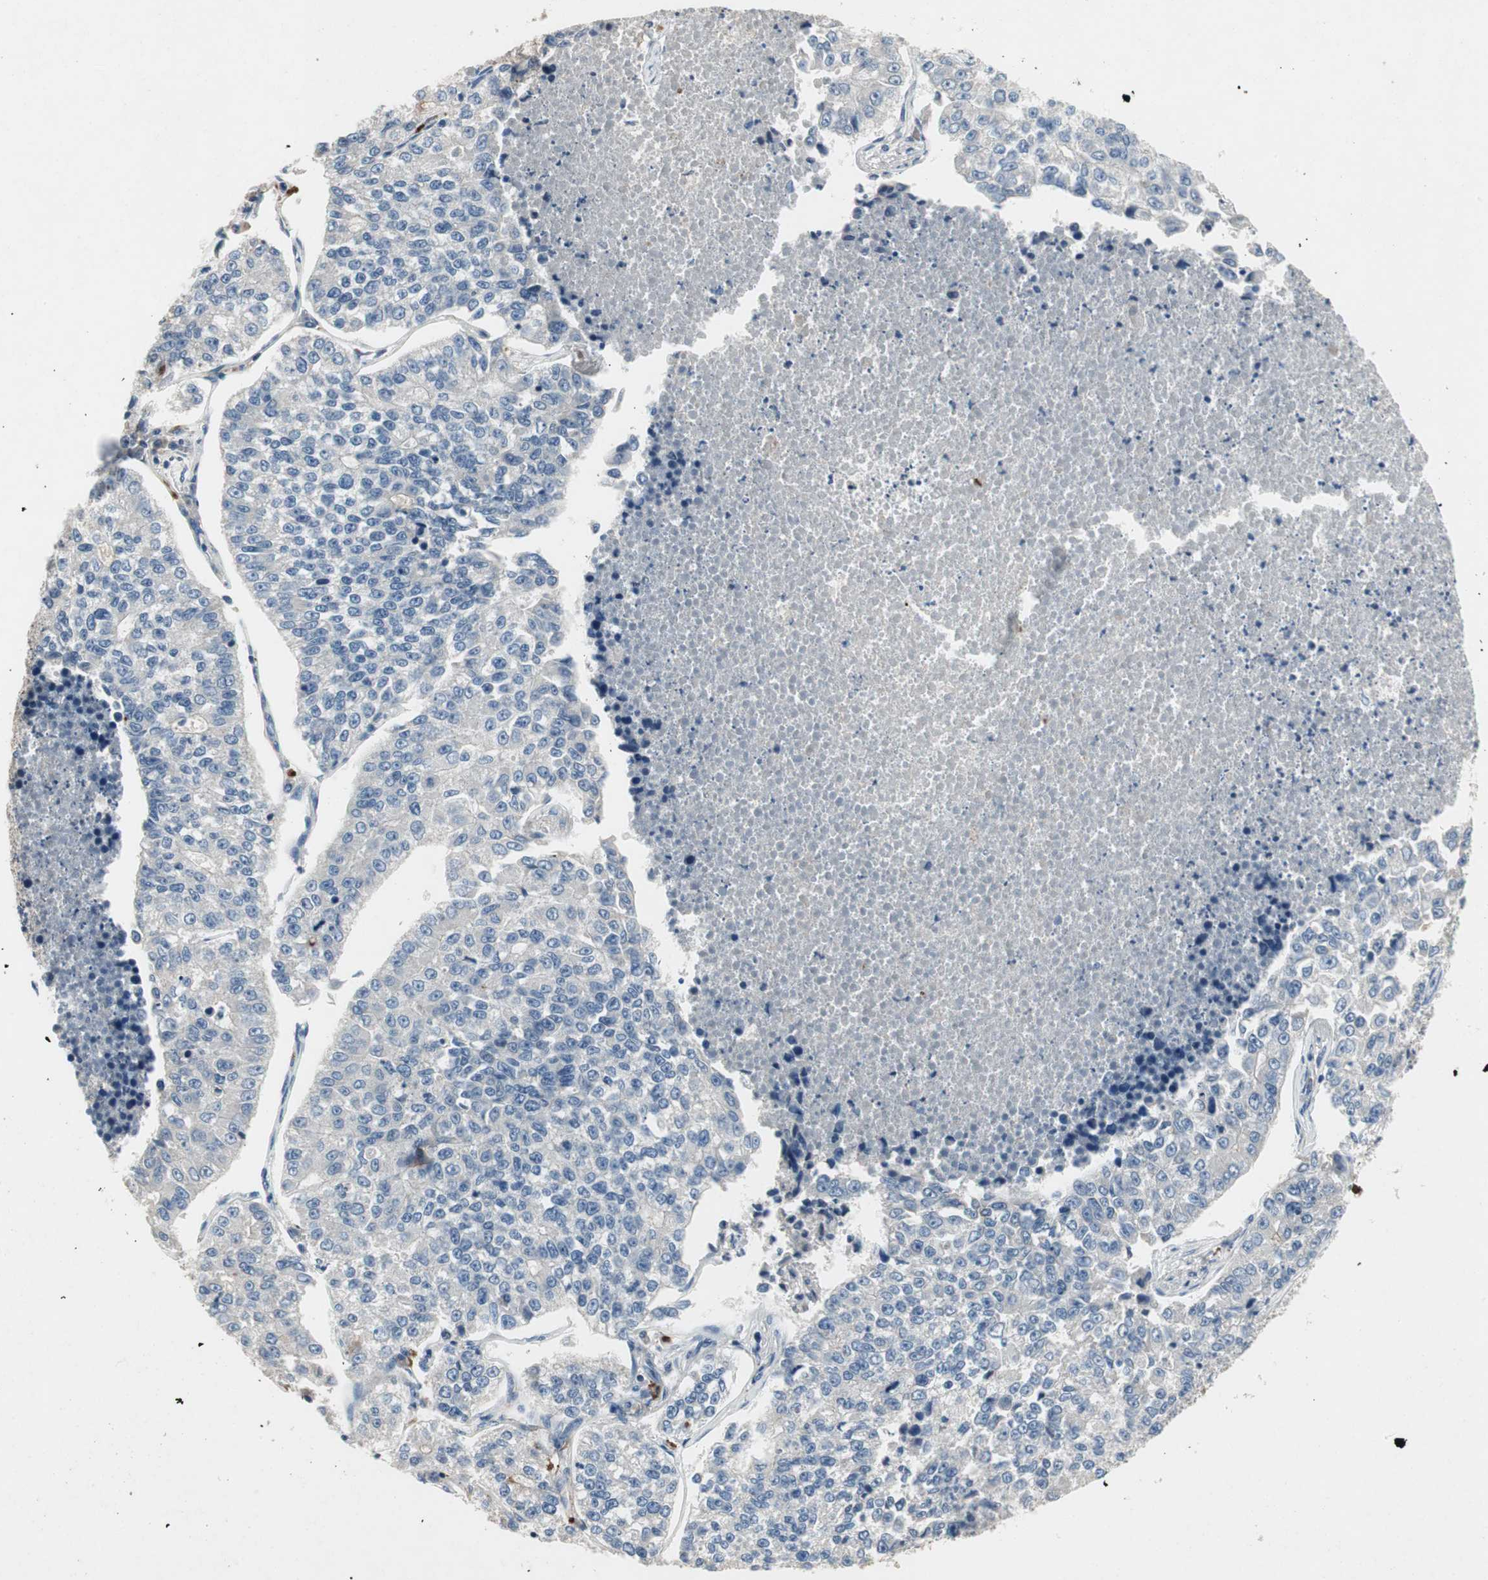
{"staining": {"intensity": "negative", "quantity": "none", "location": "none"}, "tissue": "lung cancer", "cell_type": "Tumor cells", "image_type": "cancer", "snomed": [{"axis": "morphology", "description": "Adenocarcinoma, NOS"}, {"axis": "topography", "description": "Lung"}], "caption": "Tumor cells show no significant staining in lung cancer.", "gene": "ALPL", "patient": {"sex": "male", "age": 49}}